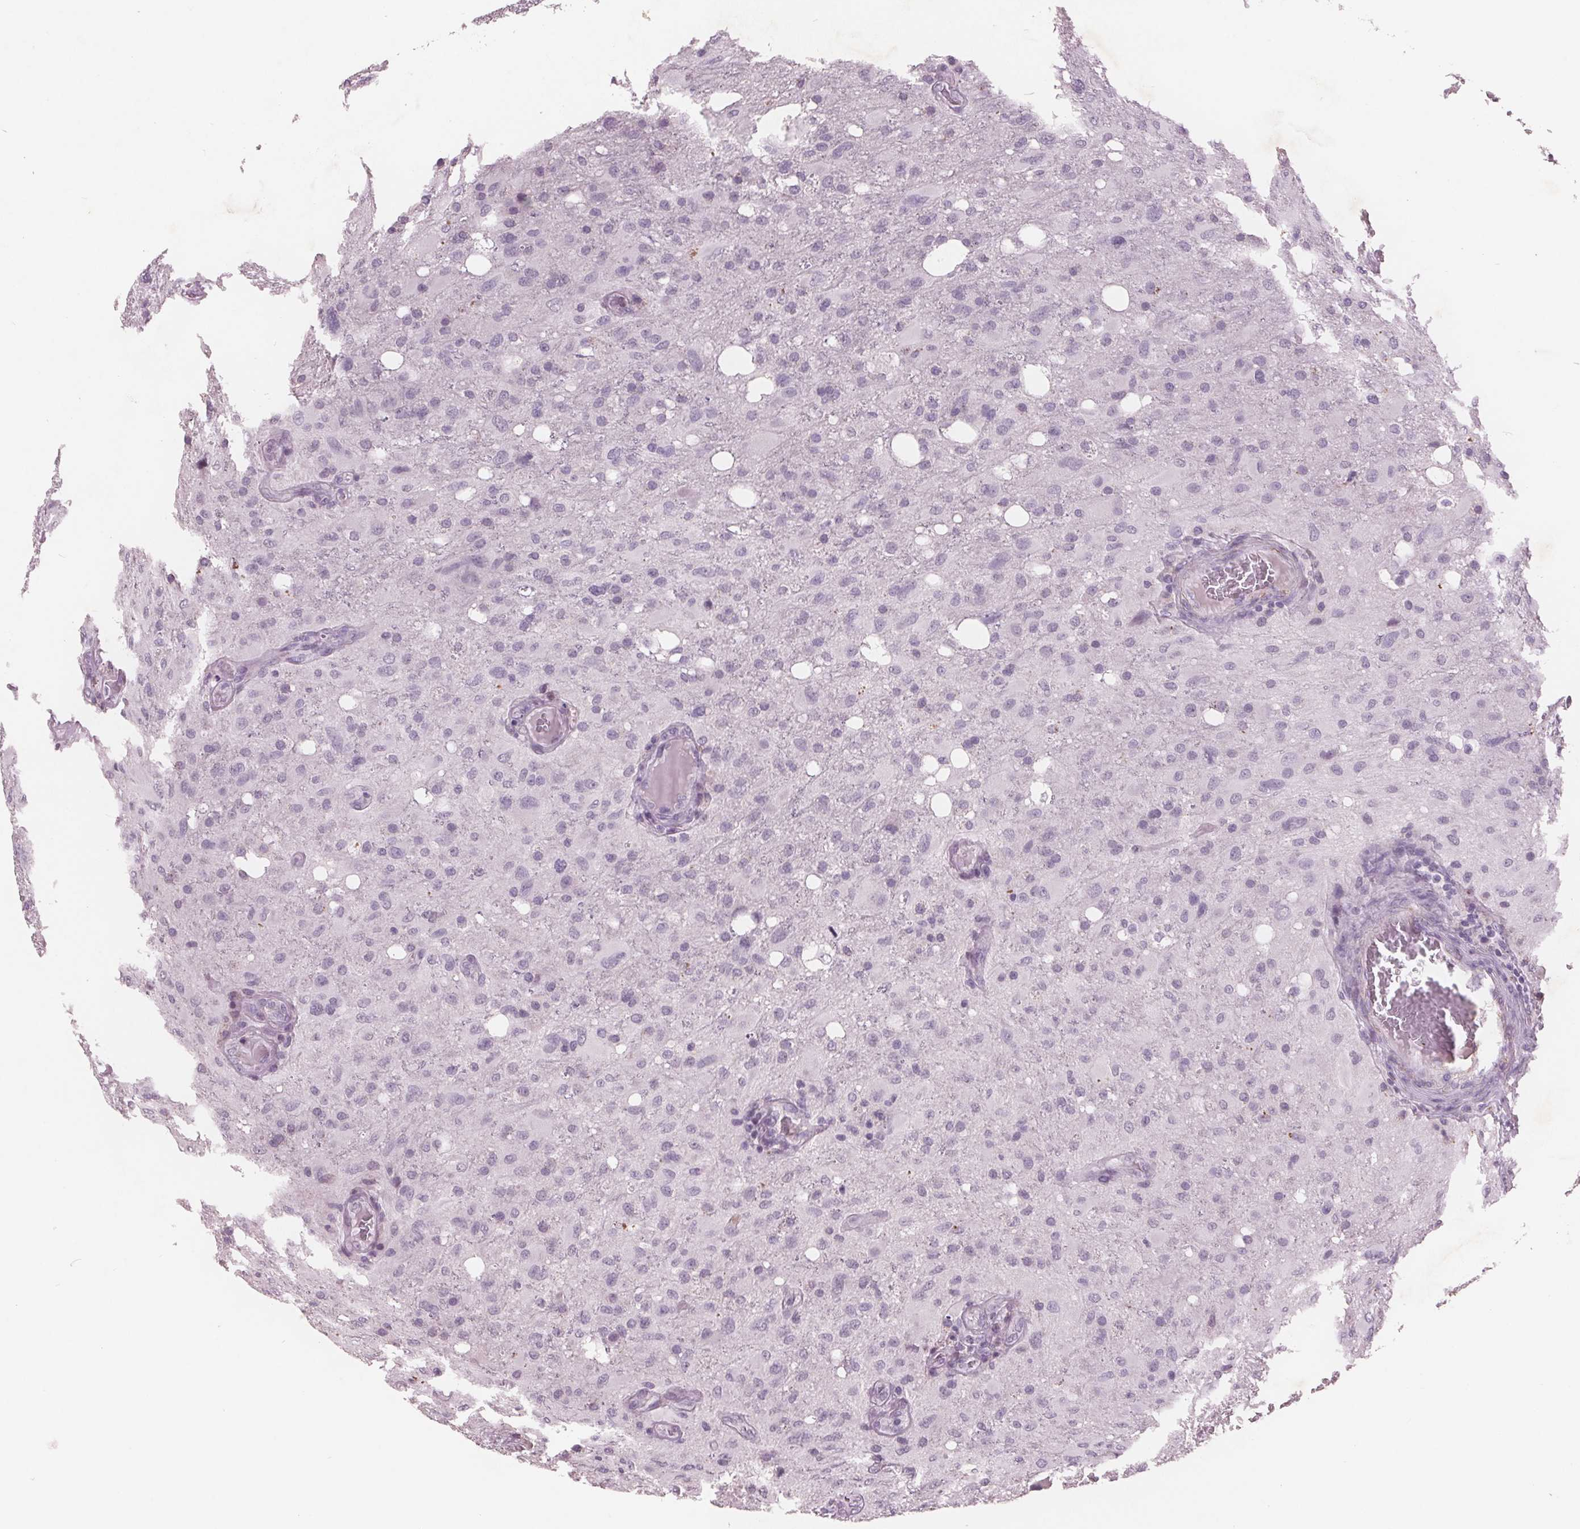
{"staining": {"intensity": "negative", "quantity": "none", "location": "none"}, "tissue": "glioma", "cell_type": "Tumor cells", "image_type": "cancer", "snomed": [{"axis": "morphology", "description": "Glioma, malignant, High grade"}, {"axis": "topography", "description": "Brain"}], "caption": "DAB immunohistochemical staining of malignant glioma (high-grade) exhibits no significant positivity in tumor cells.", "gene": "PTPN14", "patient": {"sex": "male", "age": 53}}